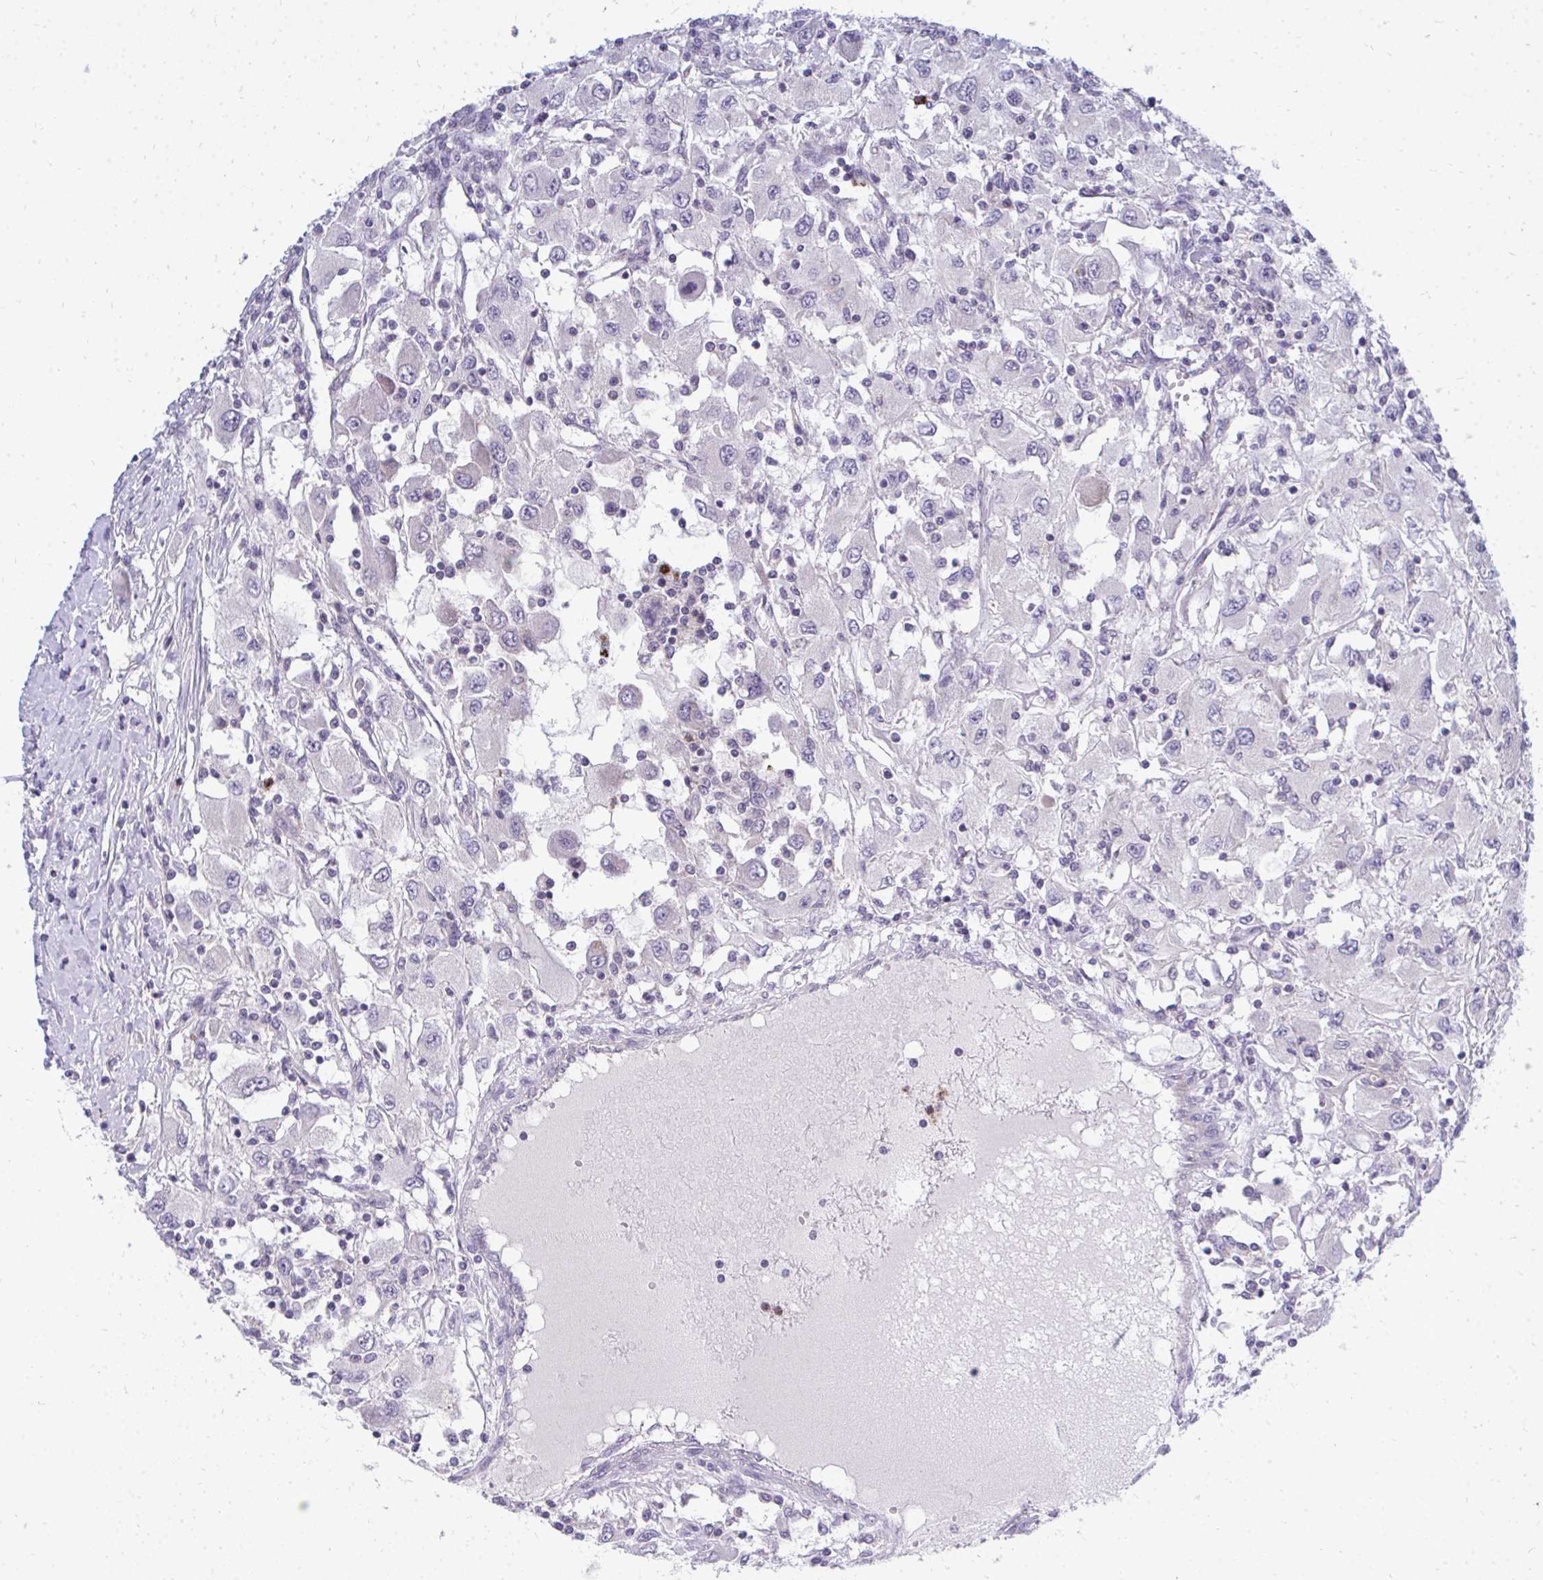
{"staining": {"intensity": "negative", "quantity": "none", "location": "none"}, "tissue": "renal cancer", "cell_type": "Tumor cells", "image_type": "cancer", "snomed": [{"axis": "morphology", "description": "Adenocarcinoma, NOS"}, {"axis": "topography", "description": "Kidney"}], "caption": "Protein analysis of renal cancer exhibits no significant expression in tumor cells. (Brightfield microscopy of DAB (3,3'-diaminobenzidine) IHC at high magnification).", "gene": "ACSL5", "patient": {"sex": "female", "age": 67}}